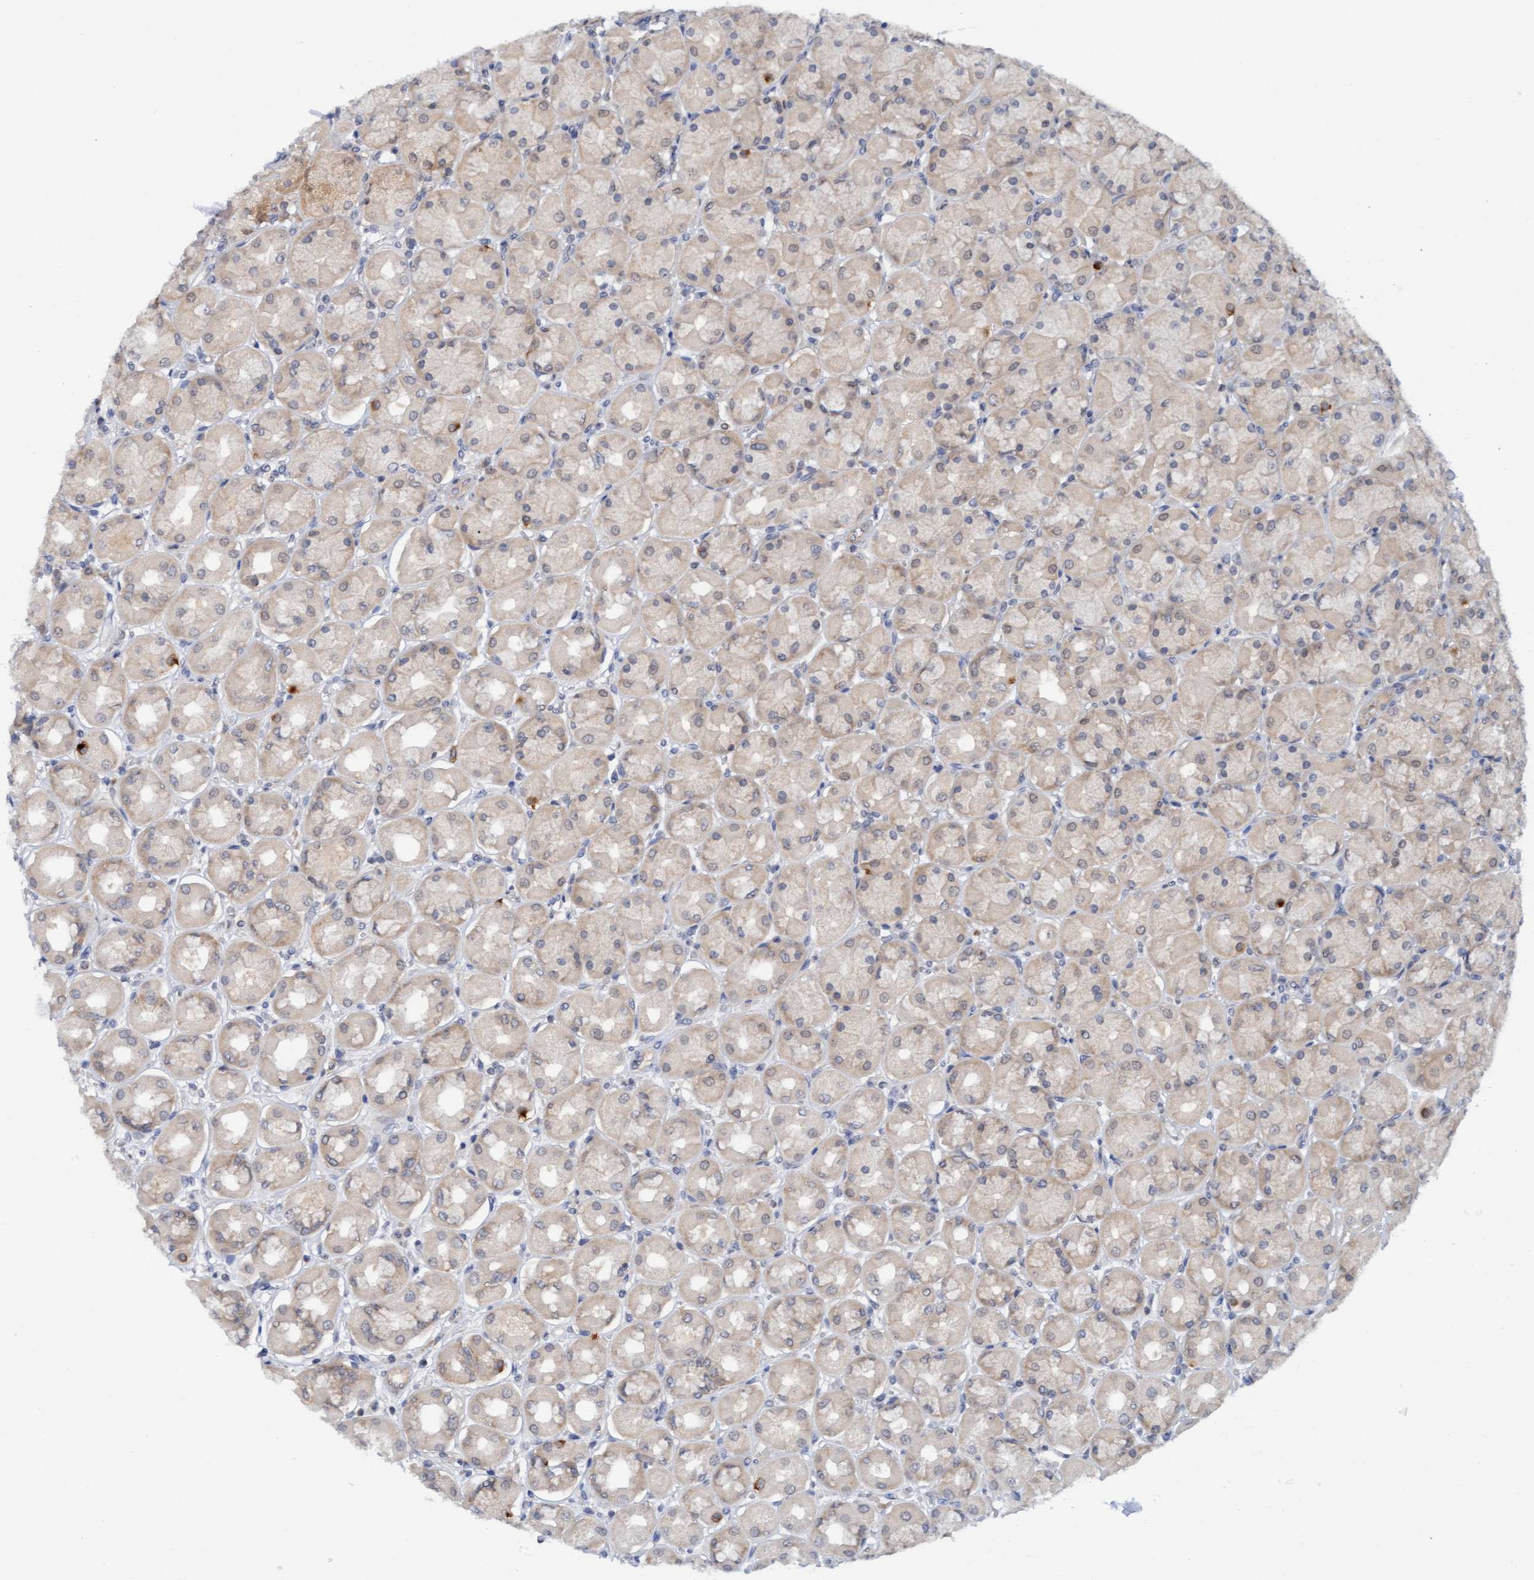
{"staining": {"intensity": "weak", "quantity": "25%-75%", "location": "cytoplasmic/membranous"}, "tissue": "stomach", "cell_type": "Glandular cells", "image_type": "normal", "snomed": [{"axis": "morphology", "description": "Normal tissue, NOS"}, {"axis": "topography", "description": "Stomach, upper"}], "caption": "Protein expression analysis of unremarkable human stomach reveals weak cytoplasmic/membranous staining in about 25%-75% of glandular cells. (DAB IHC with brightfield microscopy, high magnification).", "gene": "AMZ2", "patient": {"sex": "female", "age": 56}}